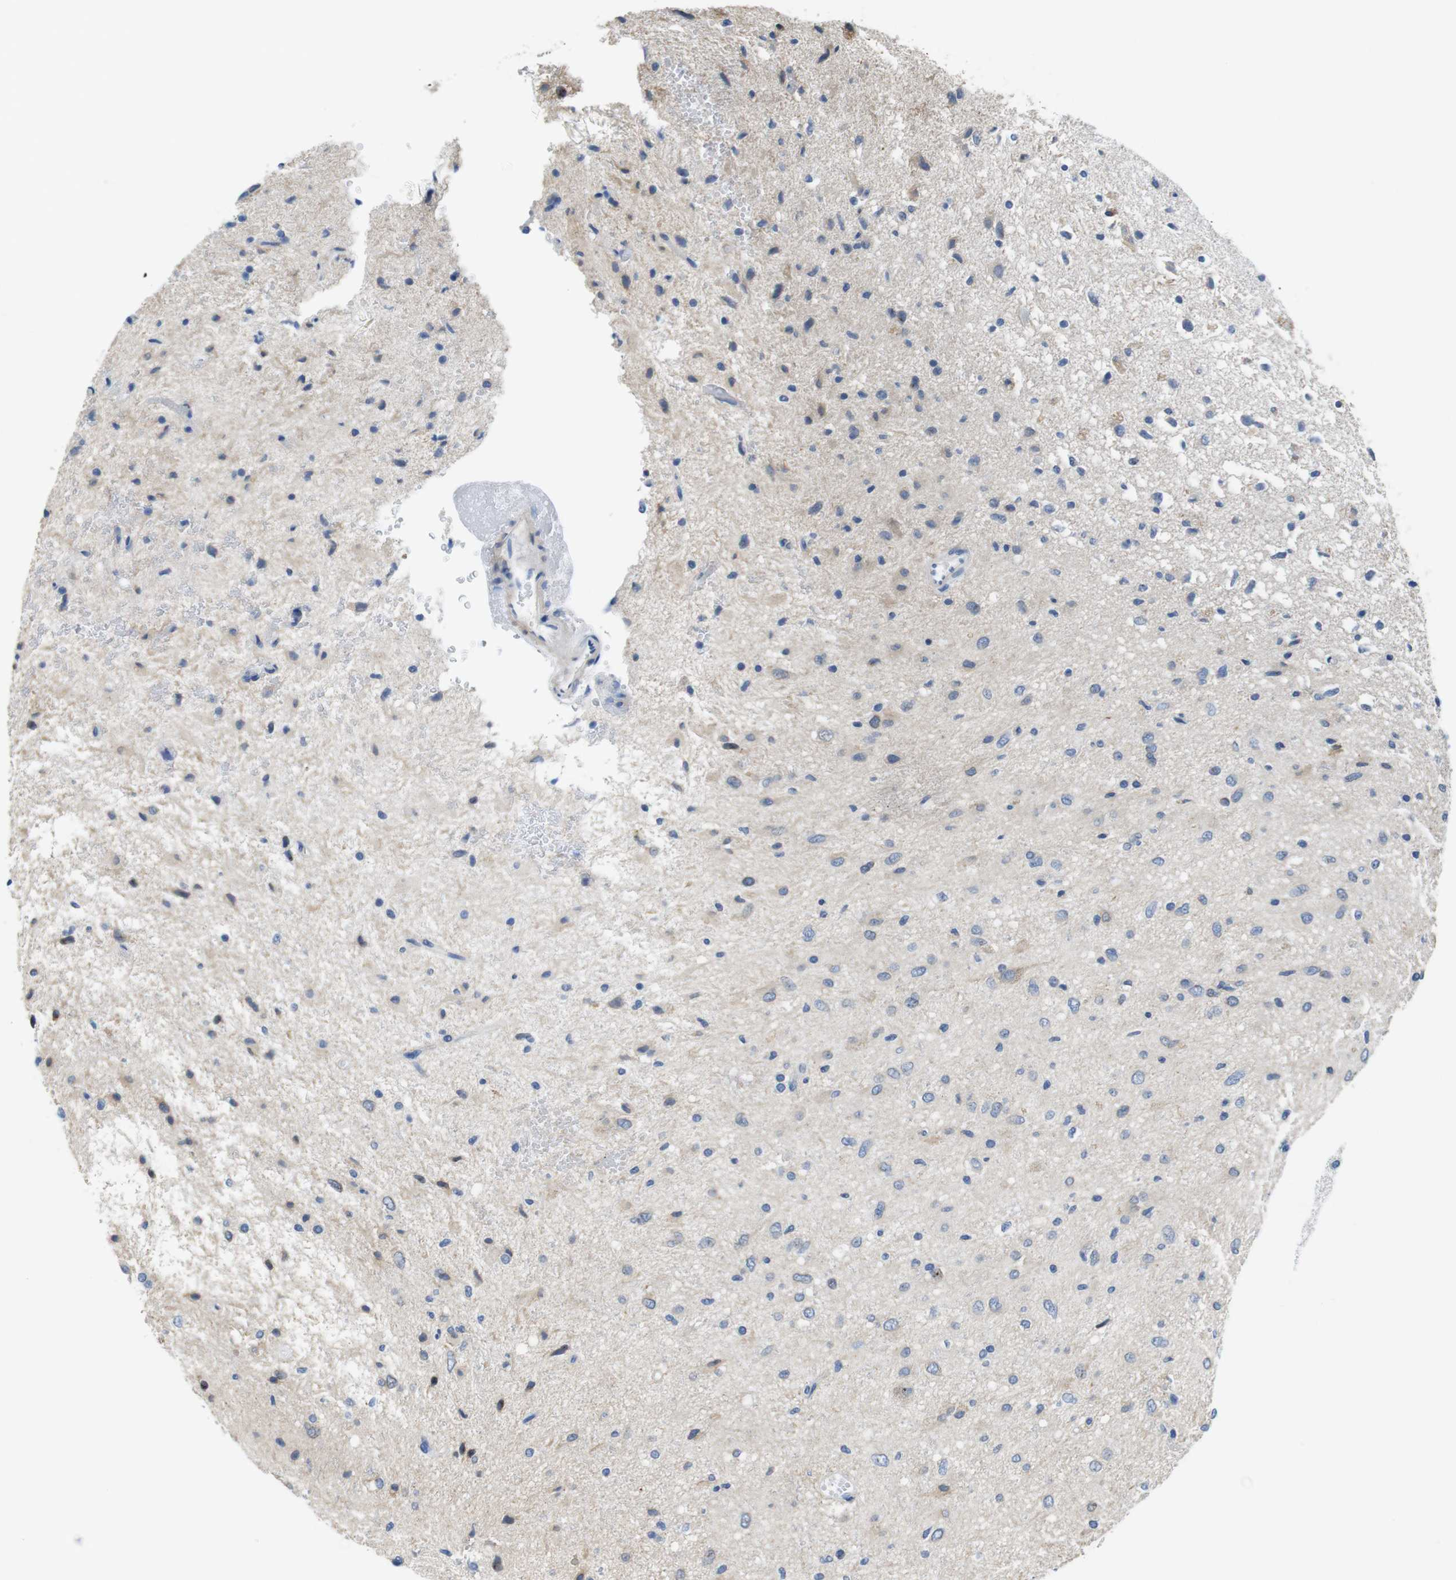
{"staining": {"intensity": "negative", "quantity": "none", "location": "none"}, "tissue": "glioma", "cell_type": "Tumor cells", "image_type": "cancer", "snomed": [{"axis": "morphology", "description": "Glioma, malignant, Low grade"}, {"axis": "topography", "description": "Brain"}], "caption": "Malignant glioma (low-grade) stained for a protein using IHC demonstrates no staining tumor cells.", "gene": "CDH8", "patient": {"sex": "male", "age": 77}}